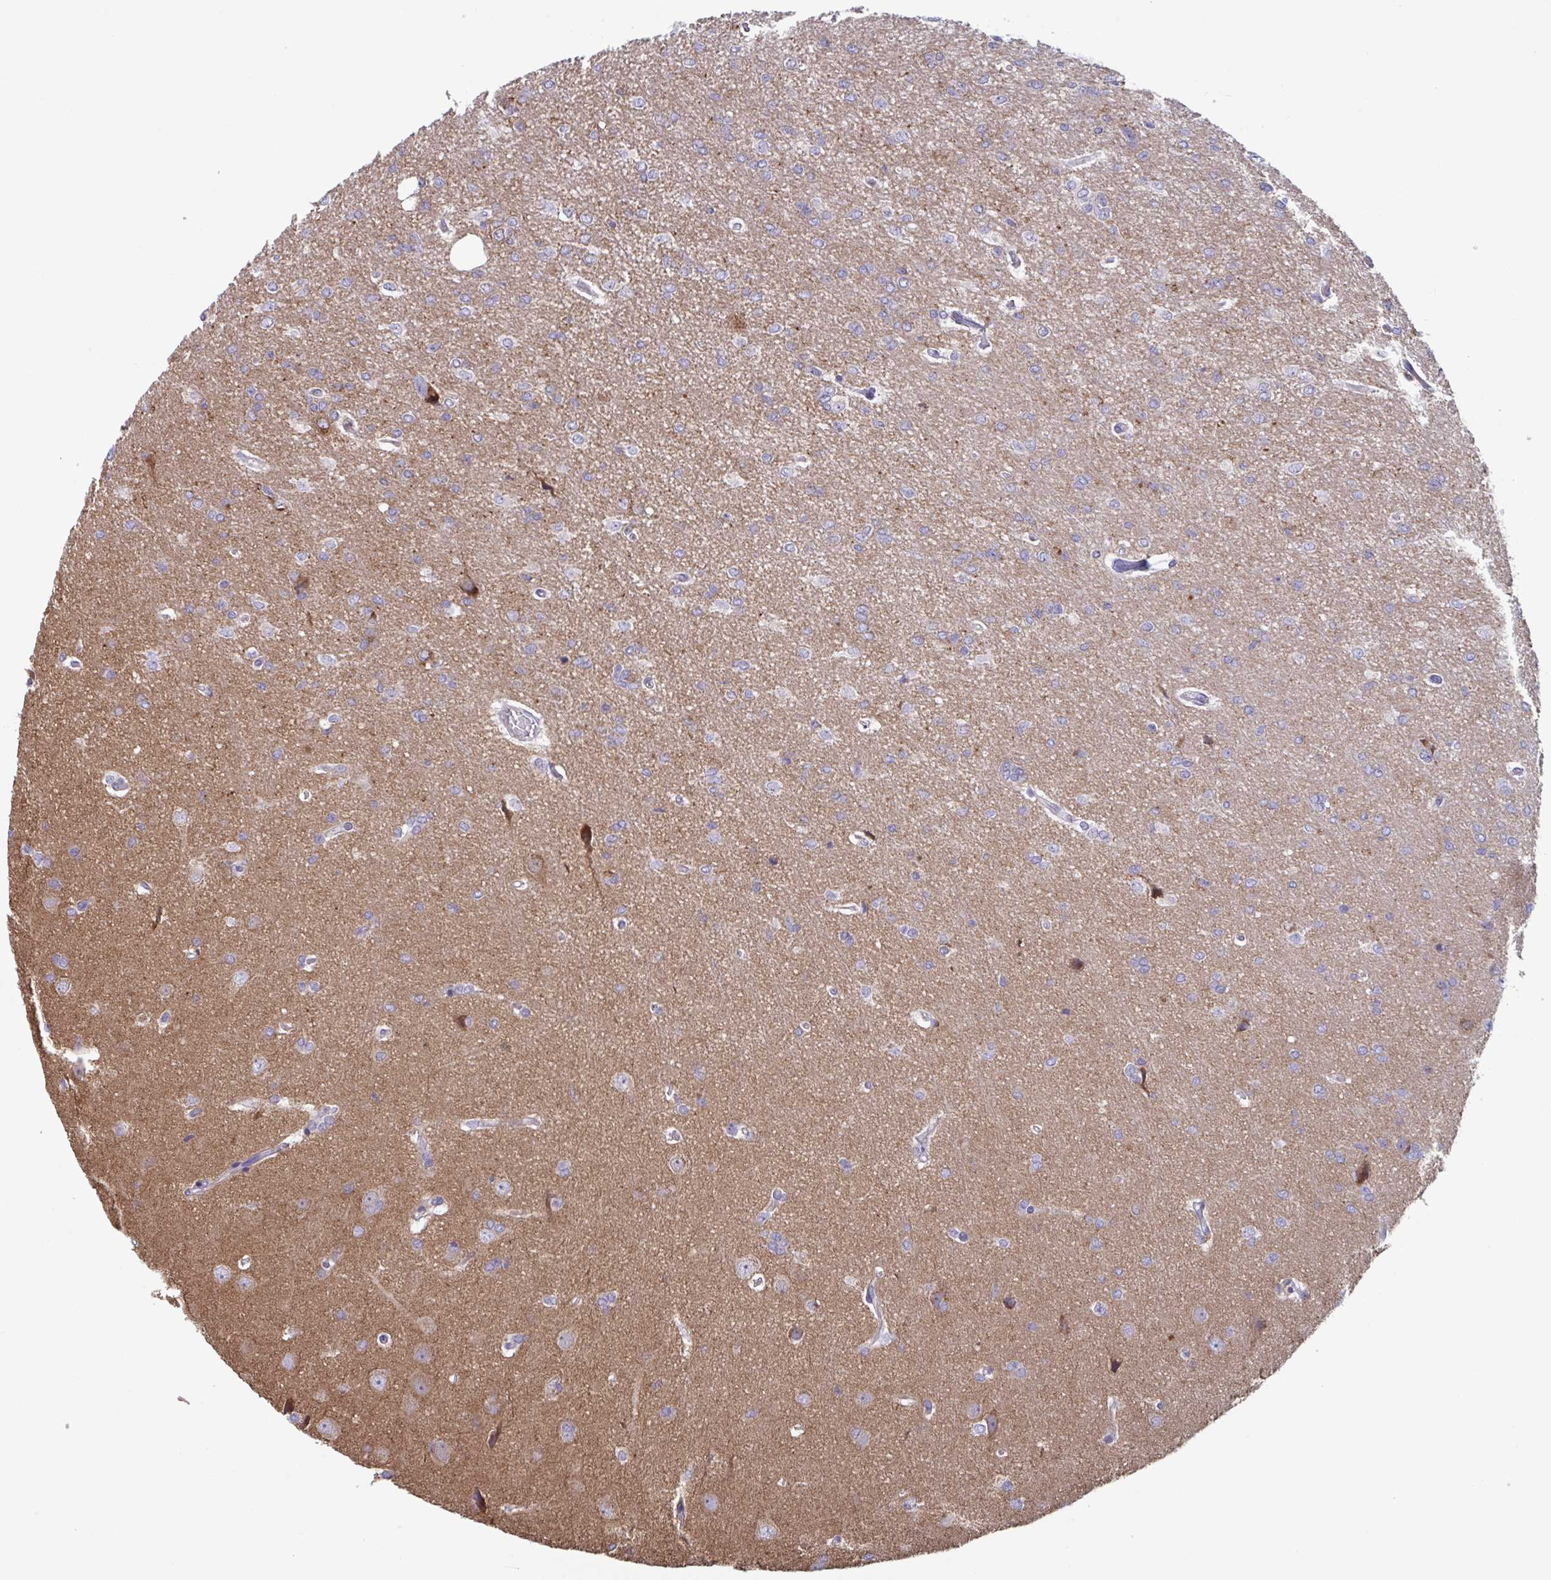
{"staining": {"intensity": "negative", "quantity": "none", "location": "none"}, "tissue": "glioma", "cell_type": "Tumor cells", "image_type": "cancer", "snomed": [{"axis": "morphology", "description": "Glioma, malignant, Low grade"}, {"axis": "topography", "description": "Brain"}], "caption": "Tumor cells are negative for brown protein staining in malignant low-grade glioma. (Stains: DAB (3,3'-diaminobenzidine) immunohistochemistry with hematoxylin counter stain, Microscopy: brightfield microscopy at high magnification).", "gene": "NIPSNAP1", "patient": {"sex": "male", "age": 26}}